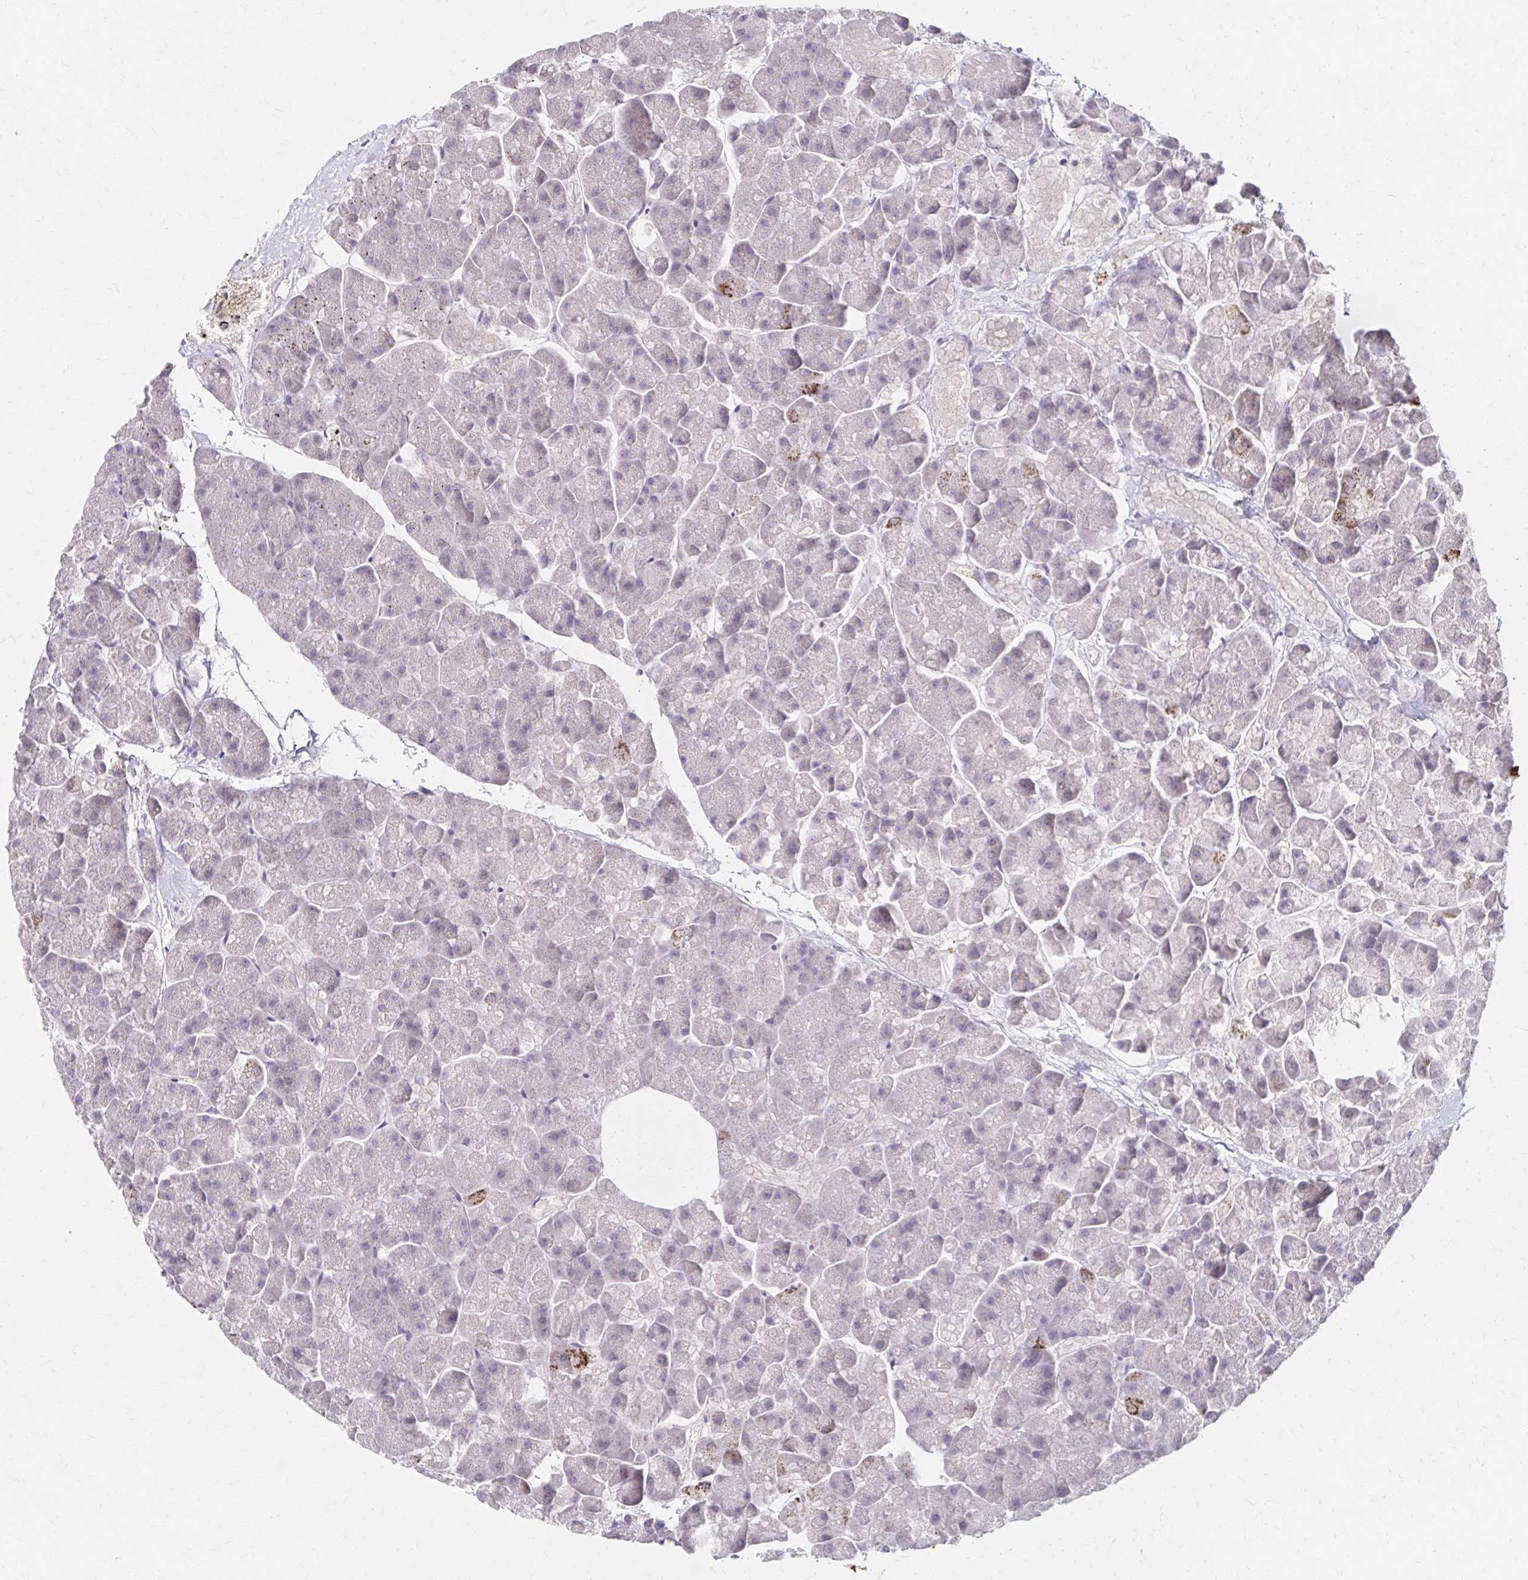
{"staining": {"intensity": "strong", "quantity": "<25%", "location": "cytoplasmic/membranous"}, "tissue": "pancreas", "cell_type": "Exocrine glandular cells", "image_type": "normal", "snomed": [{"axis": "morphology", "description": "Normal tissue, NOS"}, {"axis": "topography", "description": "Pancreas"}, {"axis": "topography", "description": "Peripheral nerve tissue"}], "caption": "Human pancreas stained with a brown dye reveals strong cytoplasmic/membranous positive expression in about <25% of exocrine glandular cells.", "gene": "HMGCS2", "patient": {"sex": "male", "age": 54}}